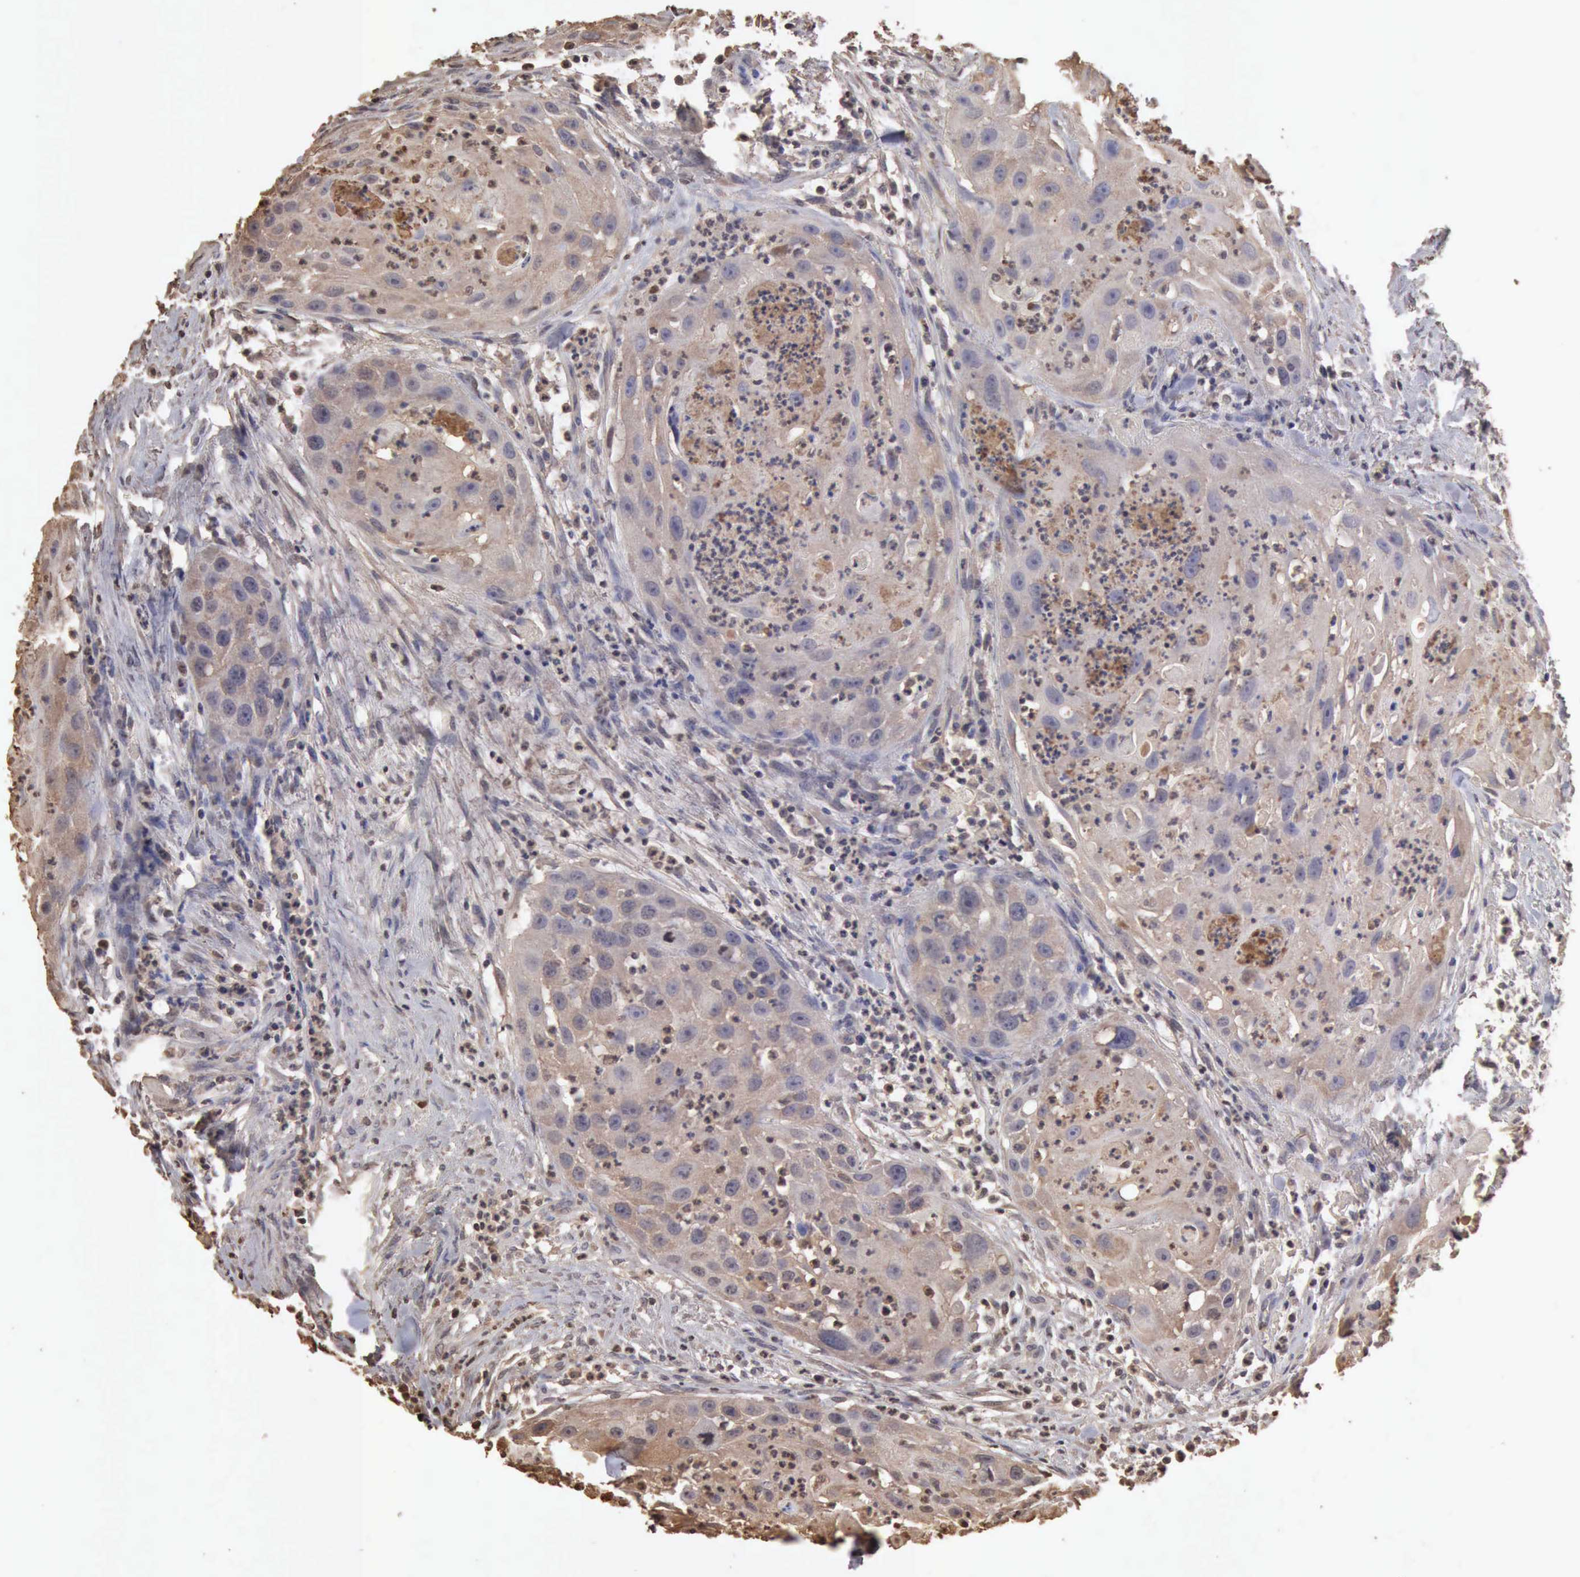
{"staining": {"intensity": "weak", "quantity": "<25%", "location": "cytoplasmic/membranous"}, "tissue": "head and neck cancer", "cell_type": "Tumor cells", "image_type": "cancer", "snomed": [{"axis": "morphology", "description": "Squamous cell carcinoma, NOS"}, {"axis": "topography", "description": "Head-Neck"}], "caption": "This is an immunohistochemistry histopathology image of human squamous cell carcinoma (head and neck). There is no expression in tumor cells.", "gene": "SERPINA1", "patient": {"sex": "male", "age": 64}}